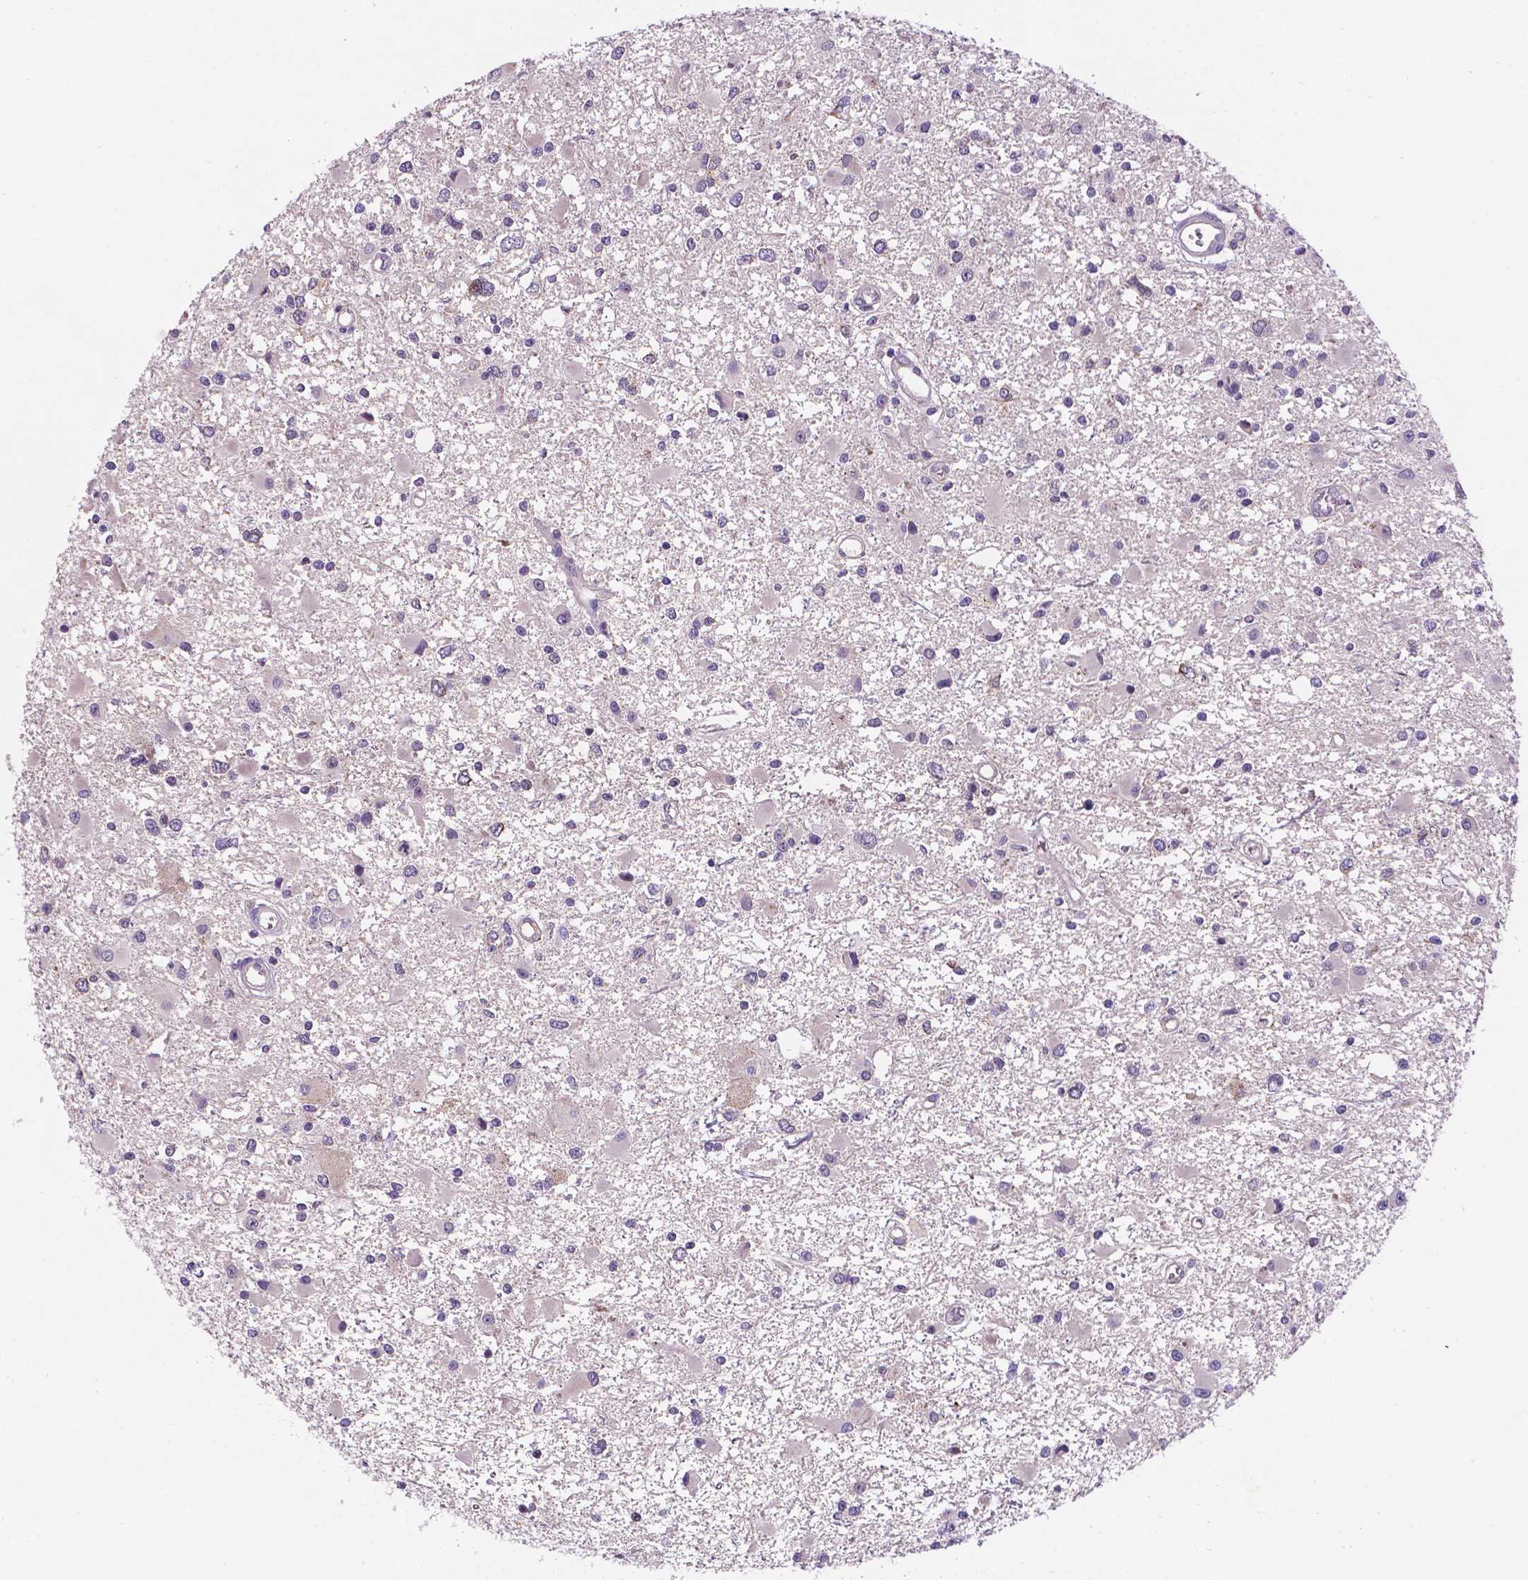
{"staining": {"intensity": "negative", "quantity": "none", "location": "none"}, "tissue": "glioma", "cell_type": "Tumor cells", "image_type": "cancer", "snomed": [{"axis": "morphology", "description": "Glioma, malignant, High grade"}, {"axis": "topography", "description": "Brain"}], "caption": "A histopathology image of human malignant glioma (high-grade) is negative for staining in tumor cells.", "gene": "TM4SF20", "patient": {"sex": "male", "age": 54}}